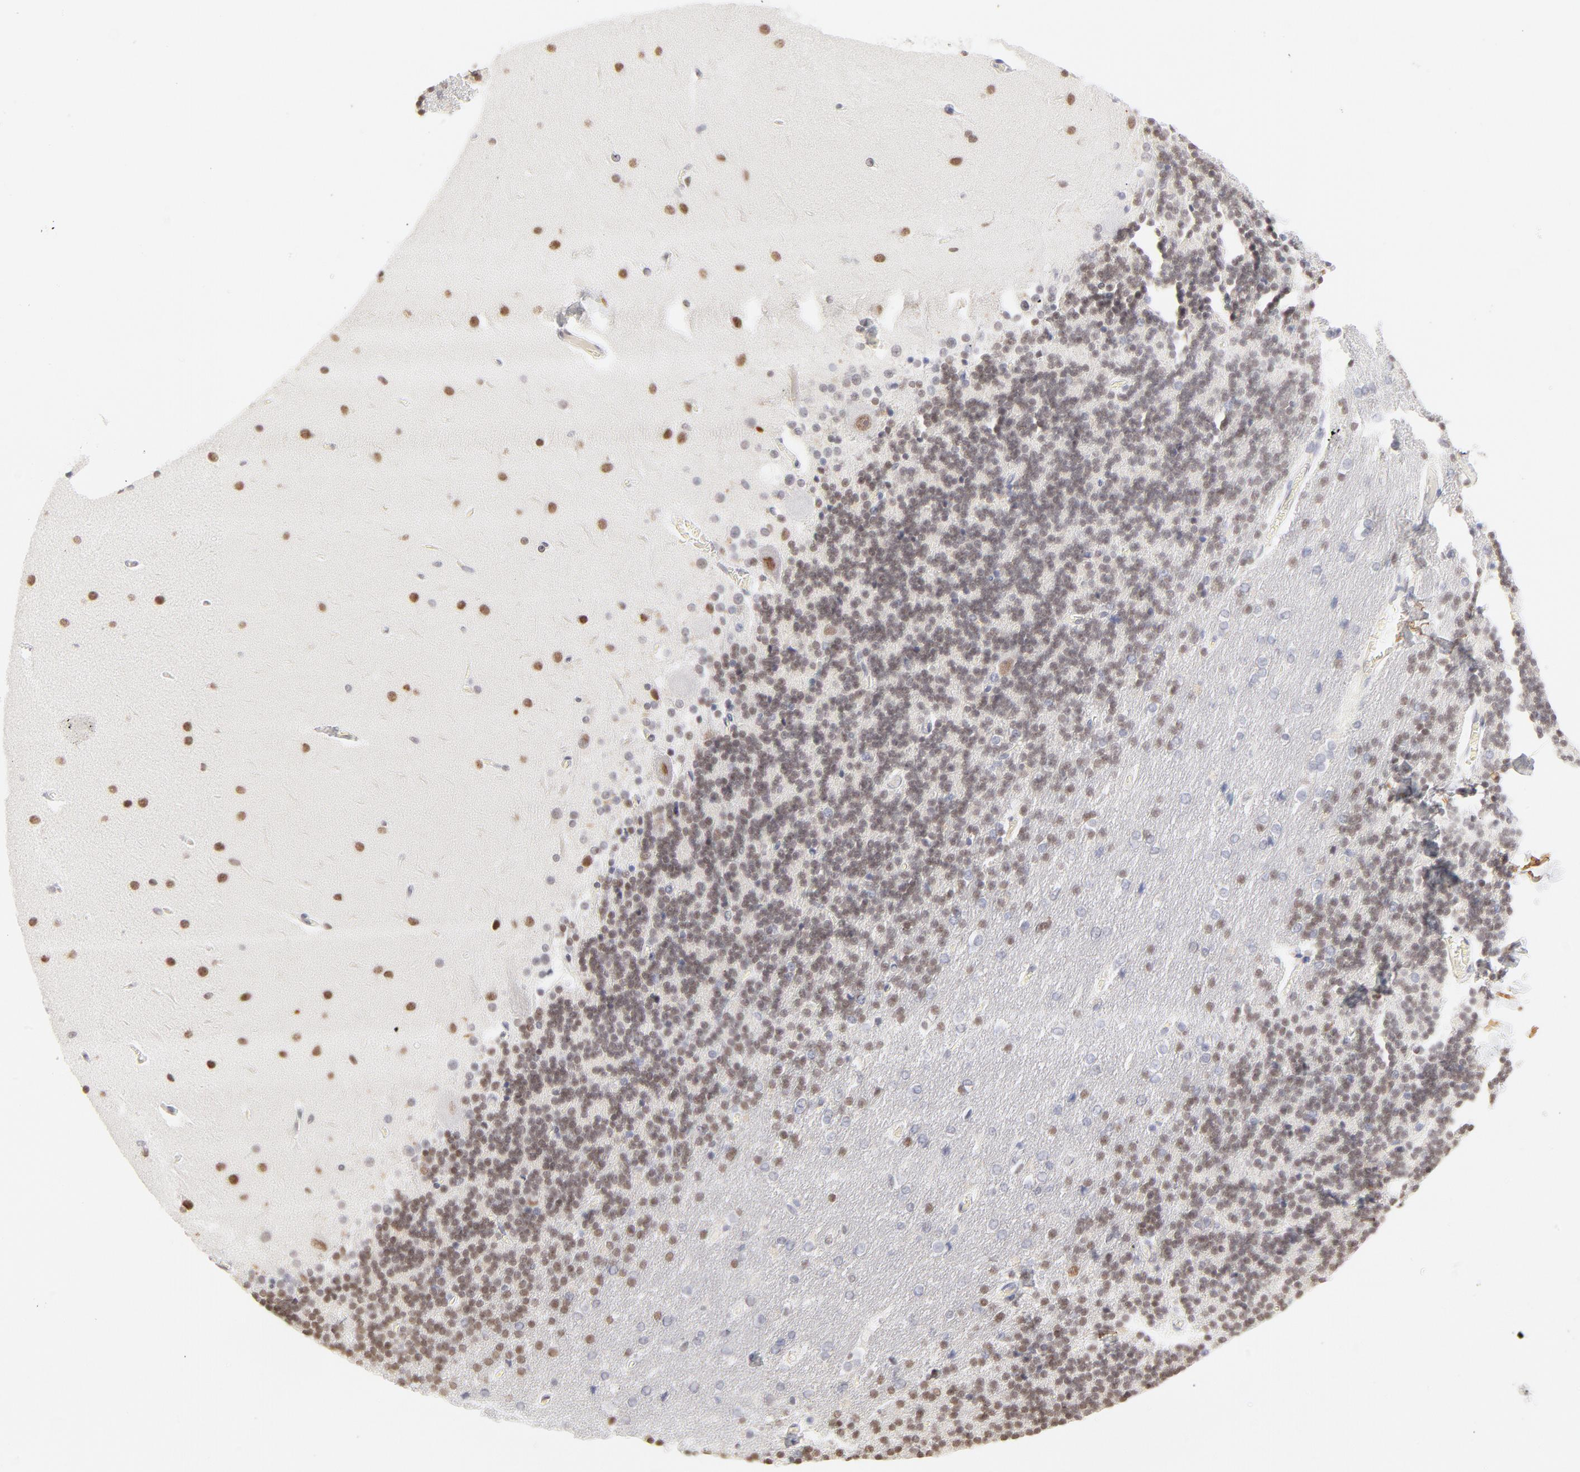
{"staining": {"intensity": "strong", "quantity": ">75%", "location": "nuclear"}, "tissue": "cerebellum", "cell_type": "Cells in granular layer", "image_type": "normal", "snomed": [{"axis": "morphology", "description": "Normal tissue, NOS"}, {"axis": "topography", "description": "Cerebellum"}], "caption": "Immunohistochemical staining of benign human cerebellum shows high levels of strong nuclear positivity in approximately >75% of cells in granular layer.", "gene": "PBX1", "patient": {"sex": "female", "age": 54}}